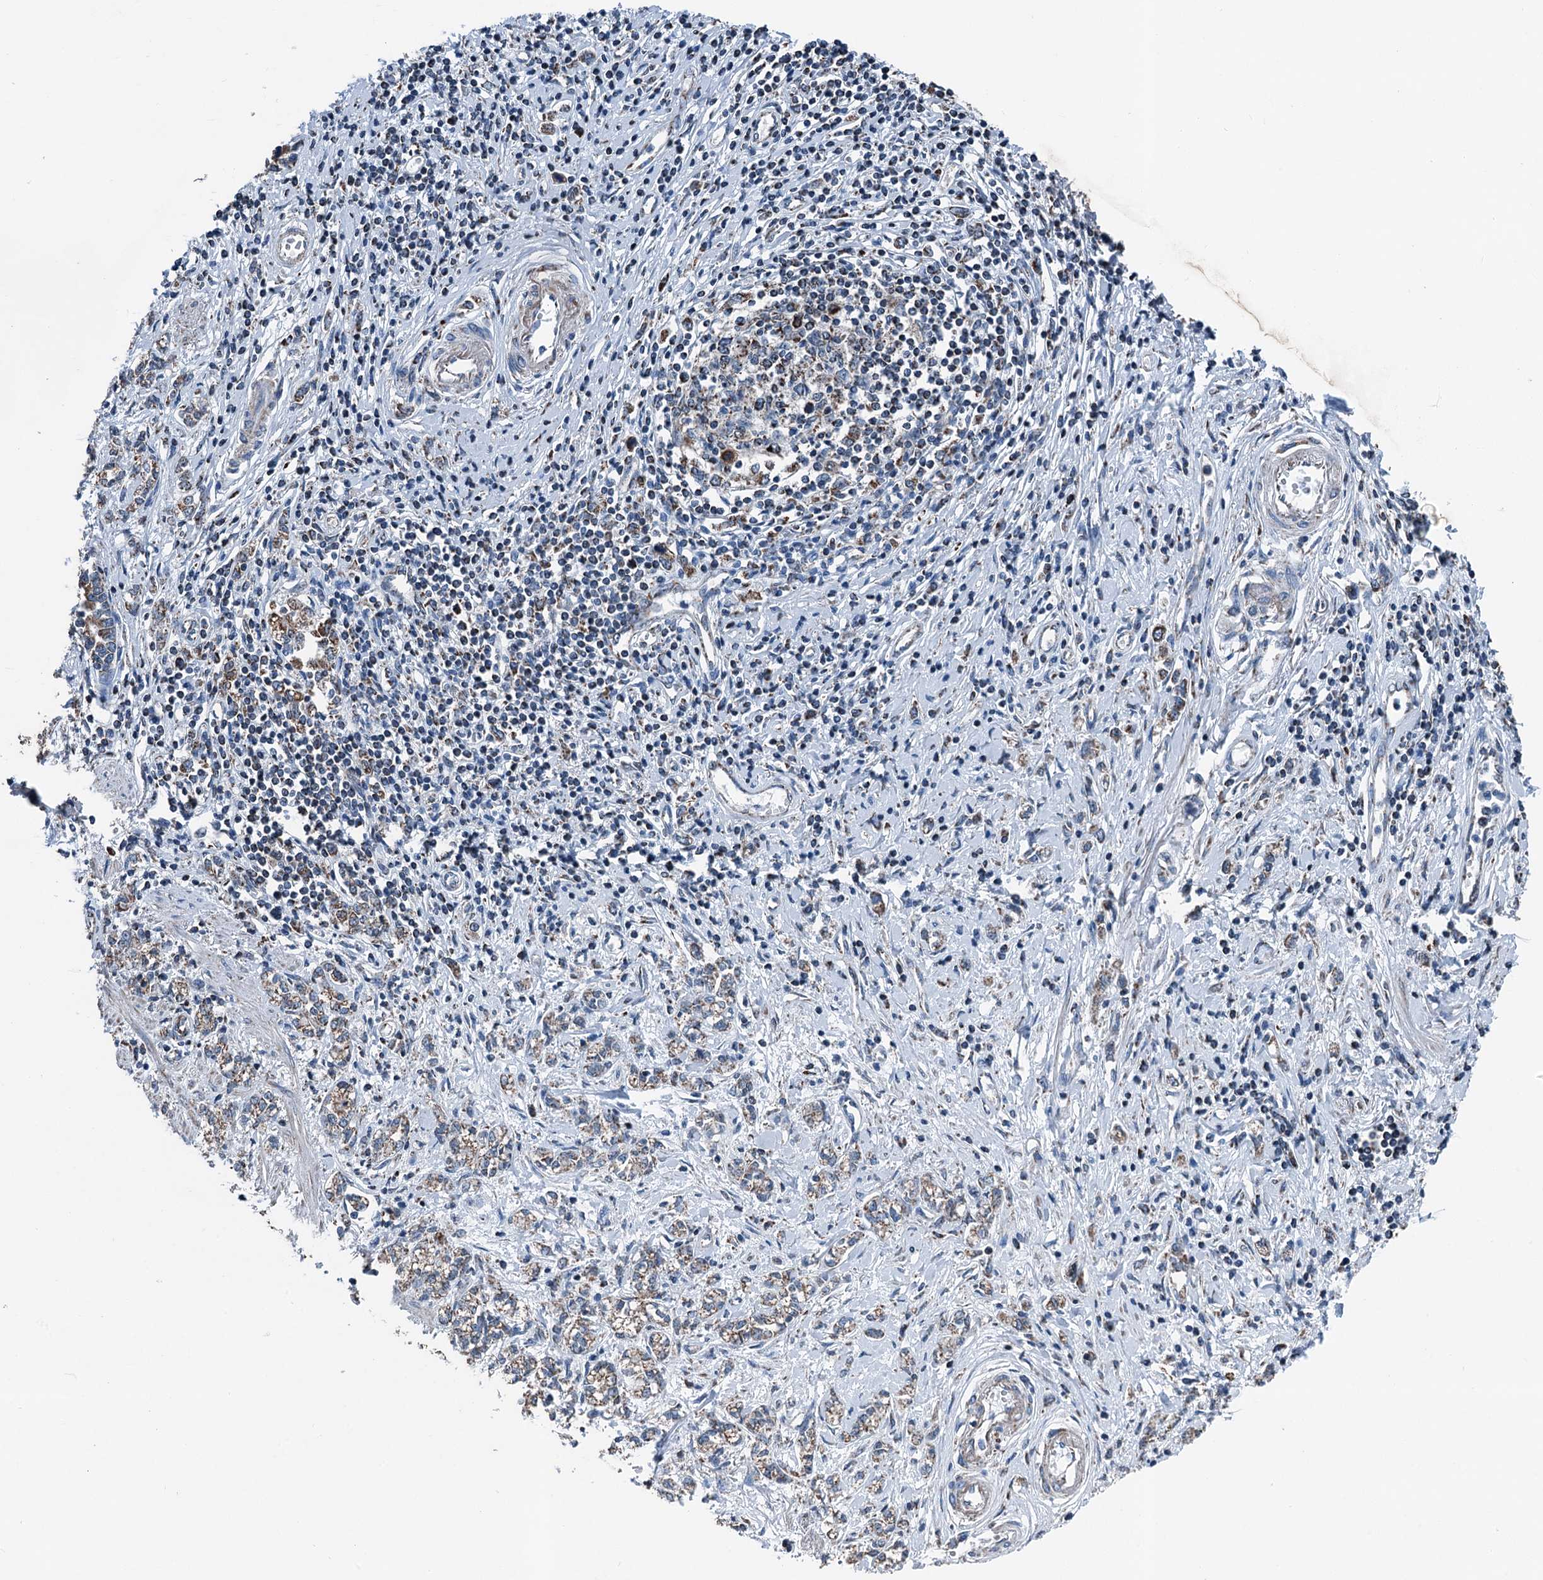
{"staining": {"intensity": "moderate", "quantity": ">75%", "location": "cytoplasmic/membranous"}, "tissue": "stomach cancer", "cell_type": "Tumor cells", "image_type": "cancer", "snomed": [{"axis": "morphology", "description": "Adenocarcinoma, NOS"}, {"axis": "topography", "description": "Stomach"}], "caption": "Stomach cancer (adenocarcinoma) stained with DAB immunohistochemistry (IHC) shows medium levels of moderate cytoplasmic/membranous positivity in about >75% of tumor cells. Nuclei are stained in blue.", "gene": "TRPT1", "patient": {"sex": "female", "age": 76}}